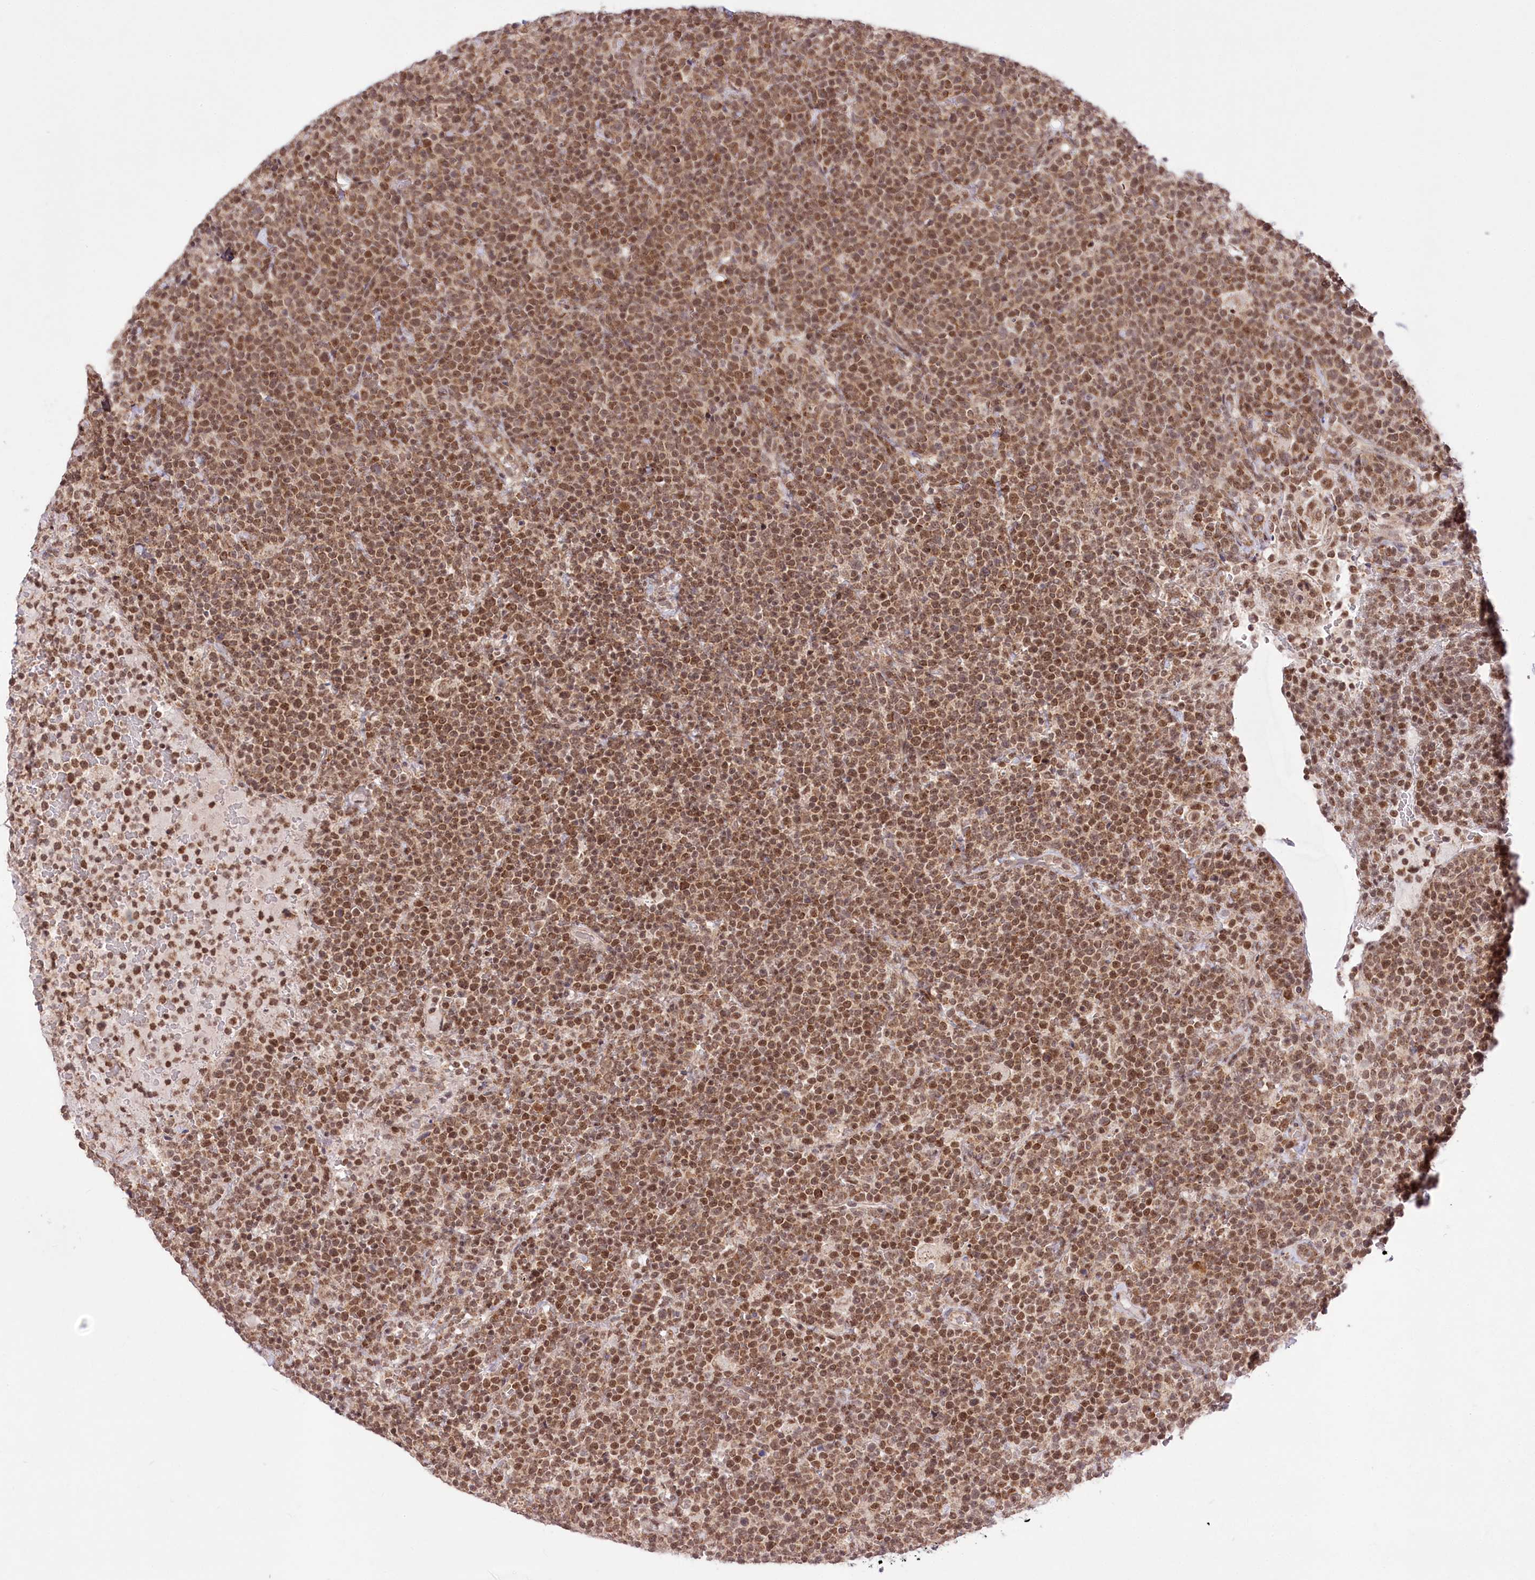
{"staining": {"intensity": "moderate", "quantity": ">75%", "location": "nuclear"}, "tissue": "lymphoma", "cell_type": "Tumor cells", "image_type": "cancer", "snomed": [{"axis": "morphology", "description": "Malignant lymphoma, non-Hodgkin's type, High grade"}, {"axis": "topography", "description": "Lymph node"}], "caption": "Protein expression analysis of high-grade malignant lymphoma, non-Hodgkin's type exhibits moderate nuclear expression in about >75% of tumor cells.", "gene": "ZMAT2", "patient": {"sex": "male", "age": 61}}